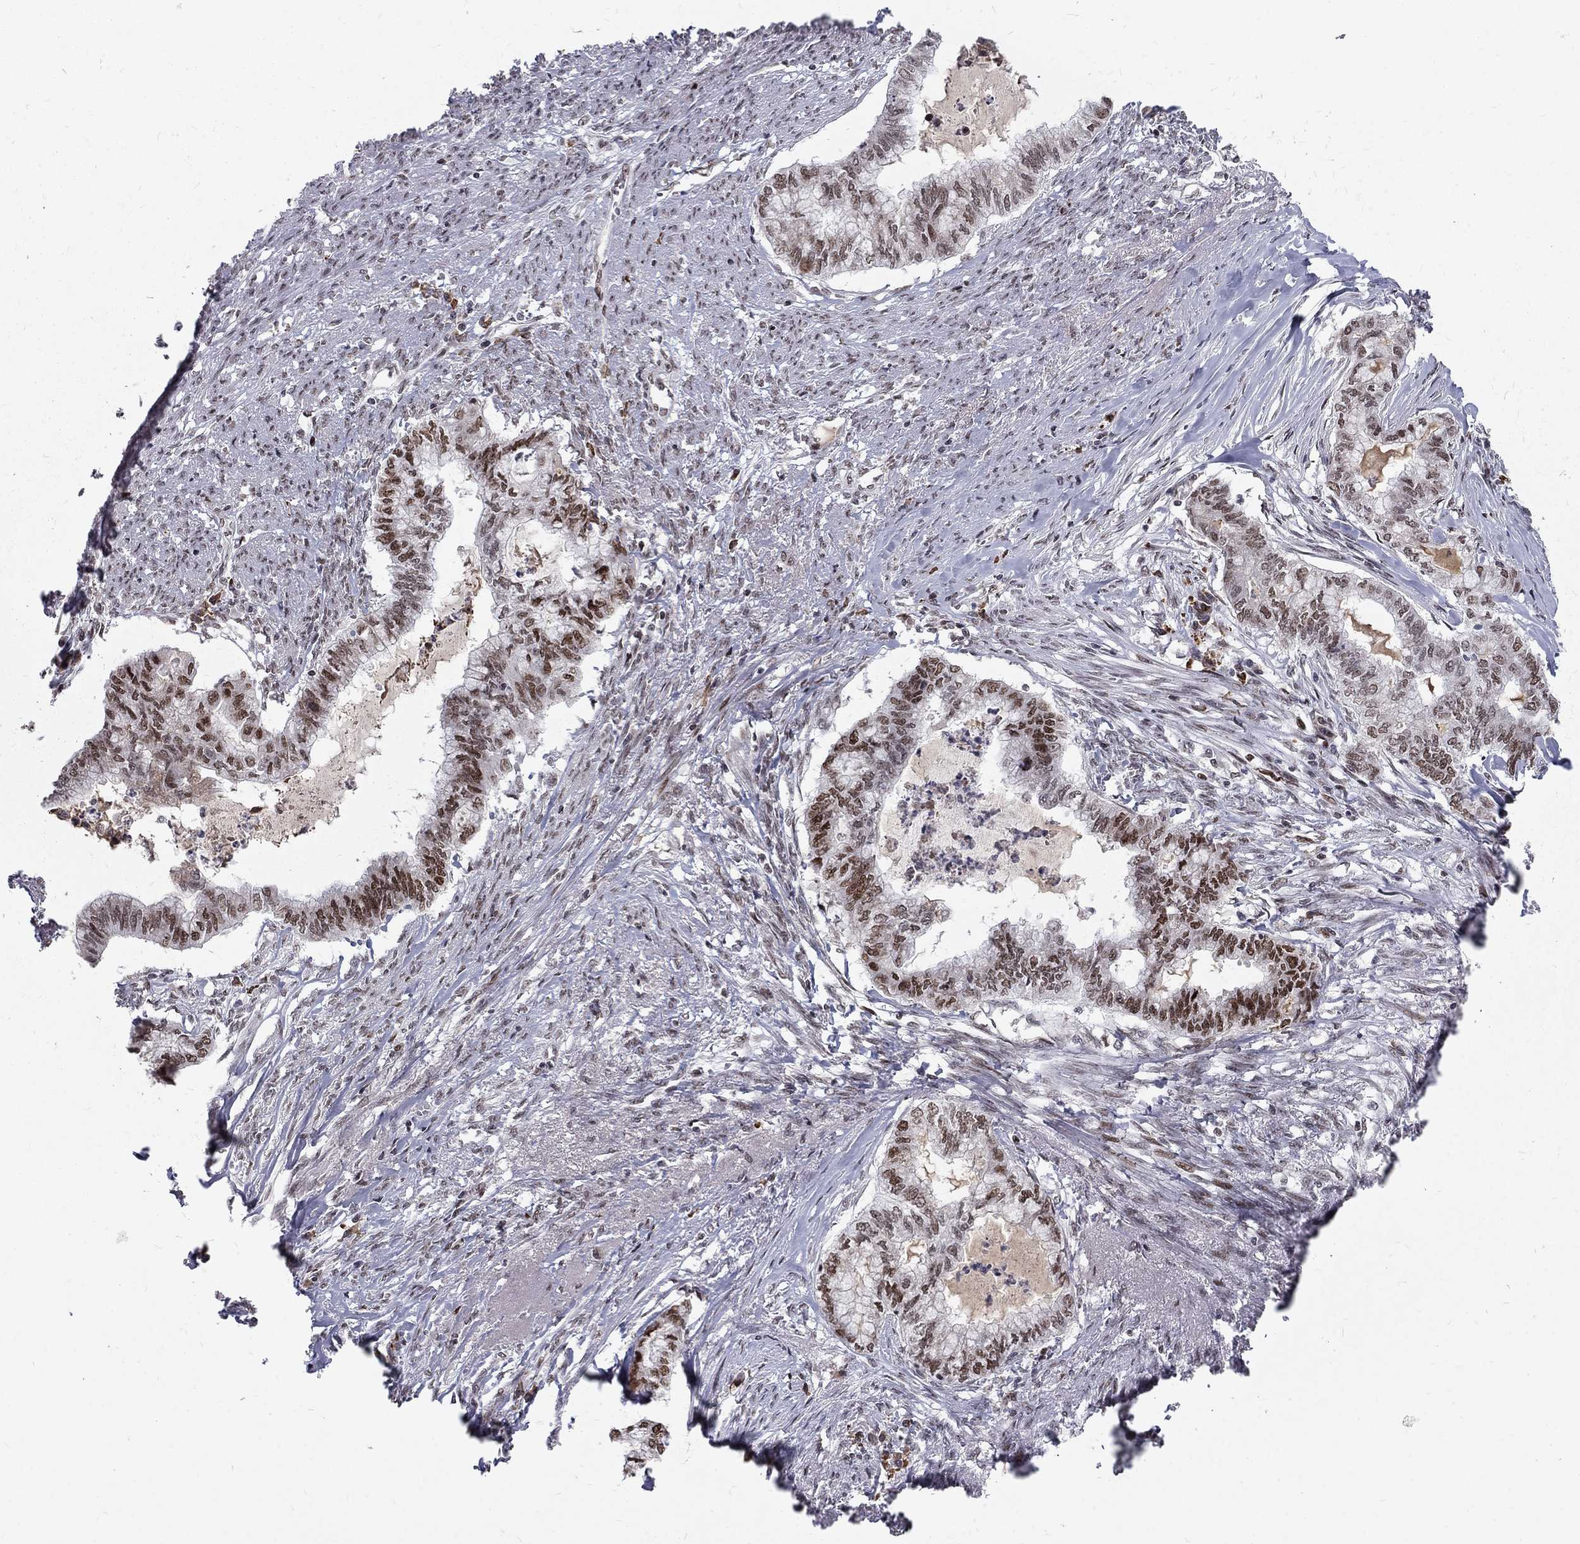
{"staining": {"intensity": "strong", "quantity": ">75%", "location": "nuclear"}, "tissue": "endometrial cancer", "cell_type": "Tumor cells", "image_type": "cancer", "snomed": [{"axis": "morphology", "description": "Adenocarcinoma, NOS"}, {"axis": "topography", "description": "Endometrium"}], "caption": "Protein positivity by immunohistochemistry (IHC) demonstrates strong nuclear expression in approximately >75% of tumor cells in endometrial cancer.", "gene": "TCEAL1", "patient": {"sex": "female", "age": 79}}